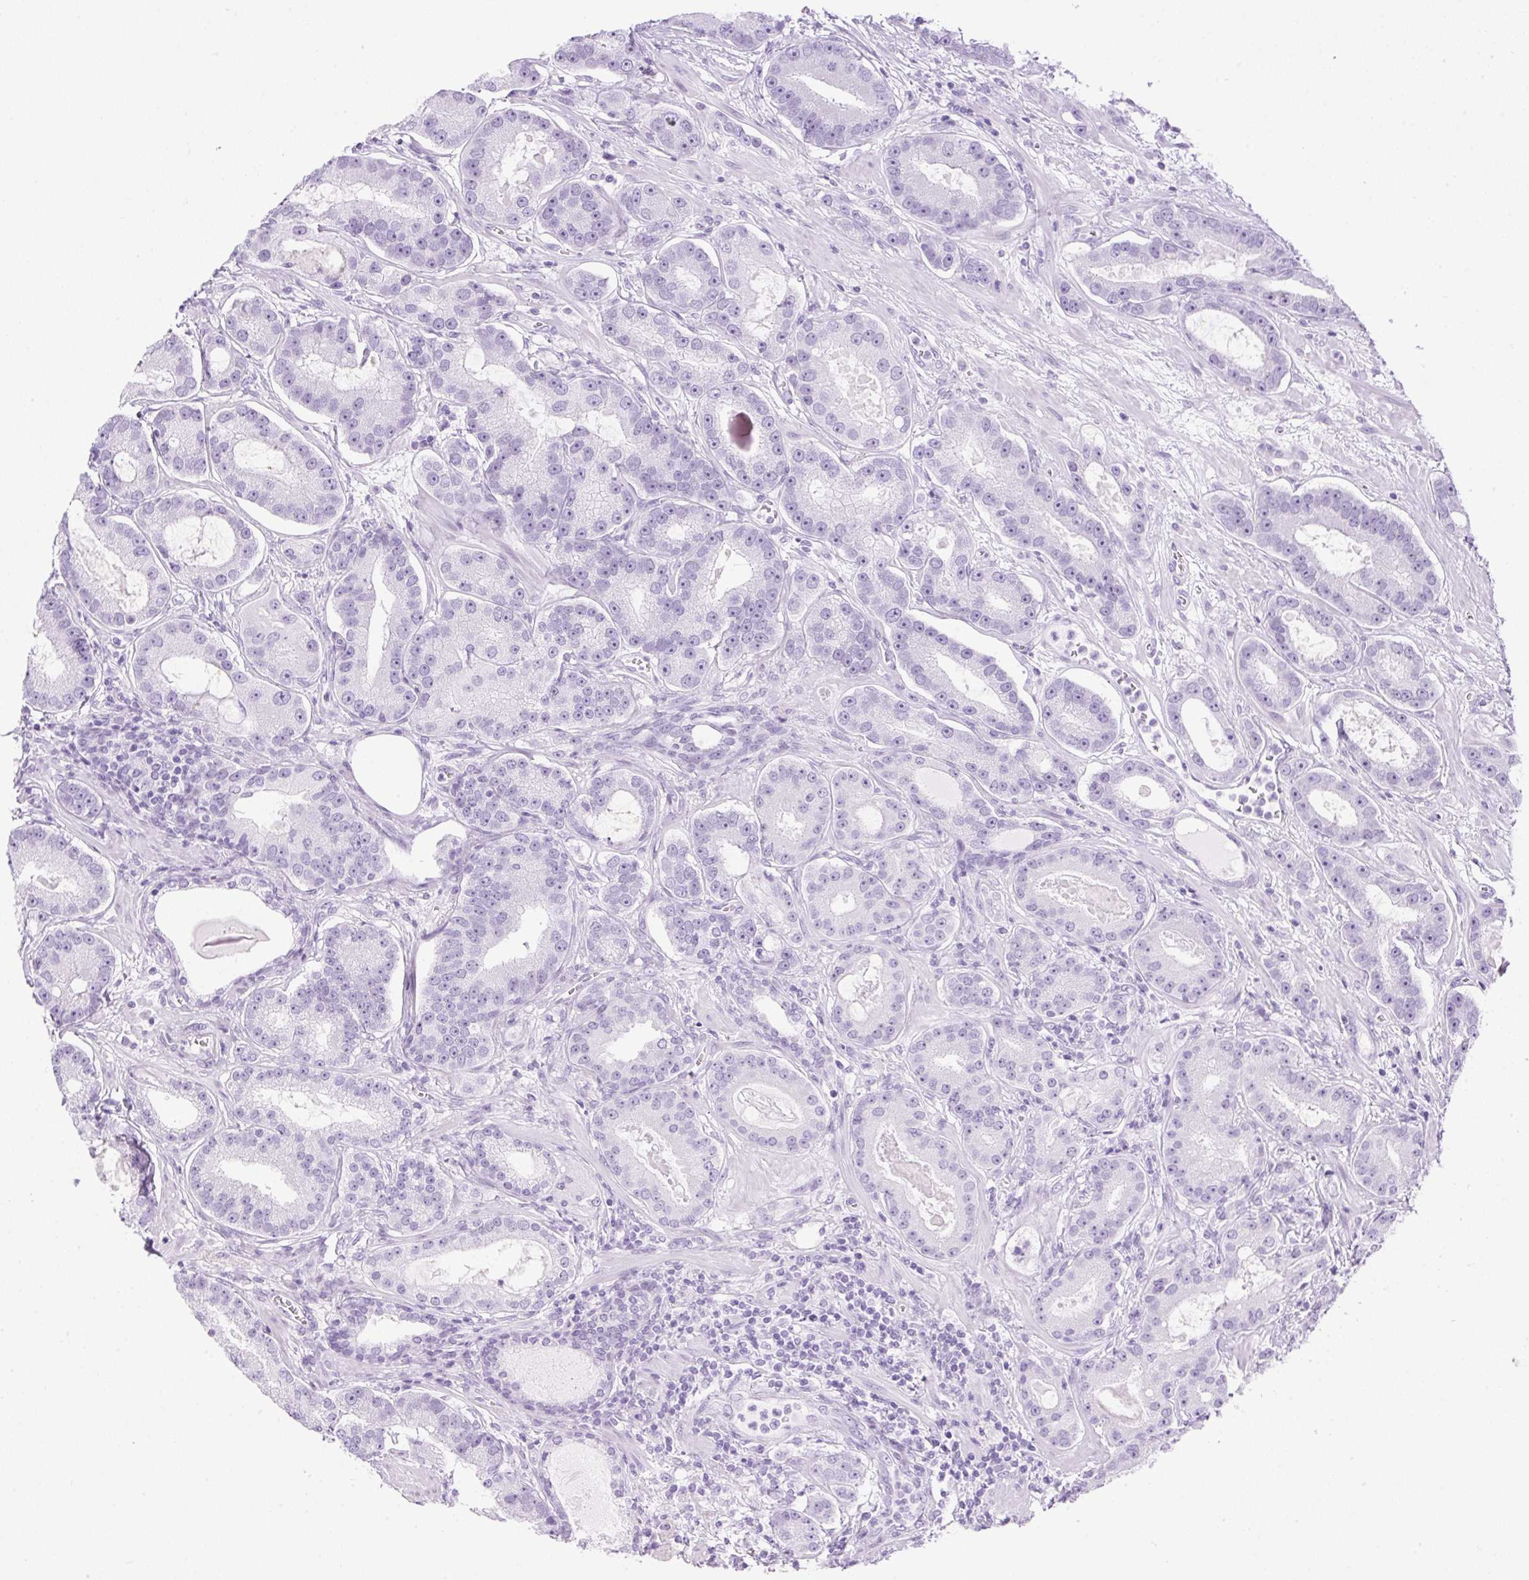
{"staining": {"intensity": "negative", "quantity": "none", "location": "none"}, "tissue": "prostate cancer", "cell_type": "Tumor cells", "image_type": "cancer", "snomed": [{"axis": "morphology", "description": "Adenocarcinoma, High grade"}, {"axis": "topography", "description": "Prostate"}], "caption": "High magnification brightfield microscopy of prostate cancer stained with DAB (3,3'-diaminobenzidine) (brown) and counterstained with hematoxylin (blue): tumor cells show no significant staining.", "gene": "SPRR4", "patient": {"sex": "male", "age": 65}}